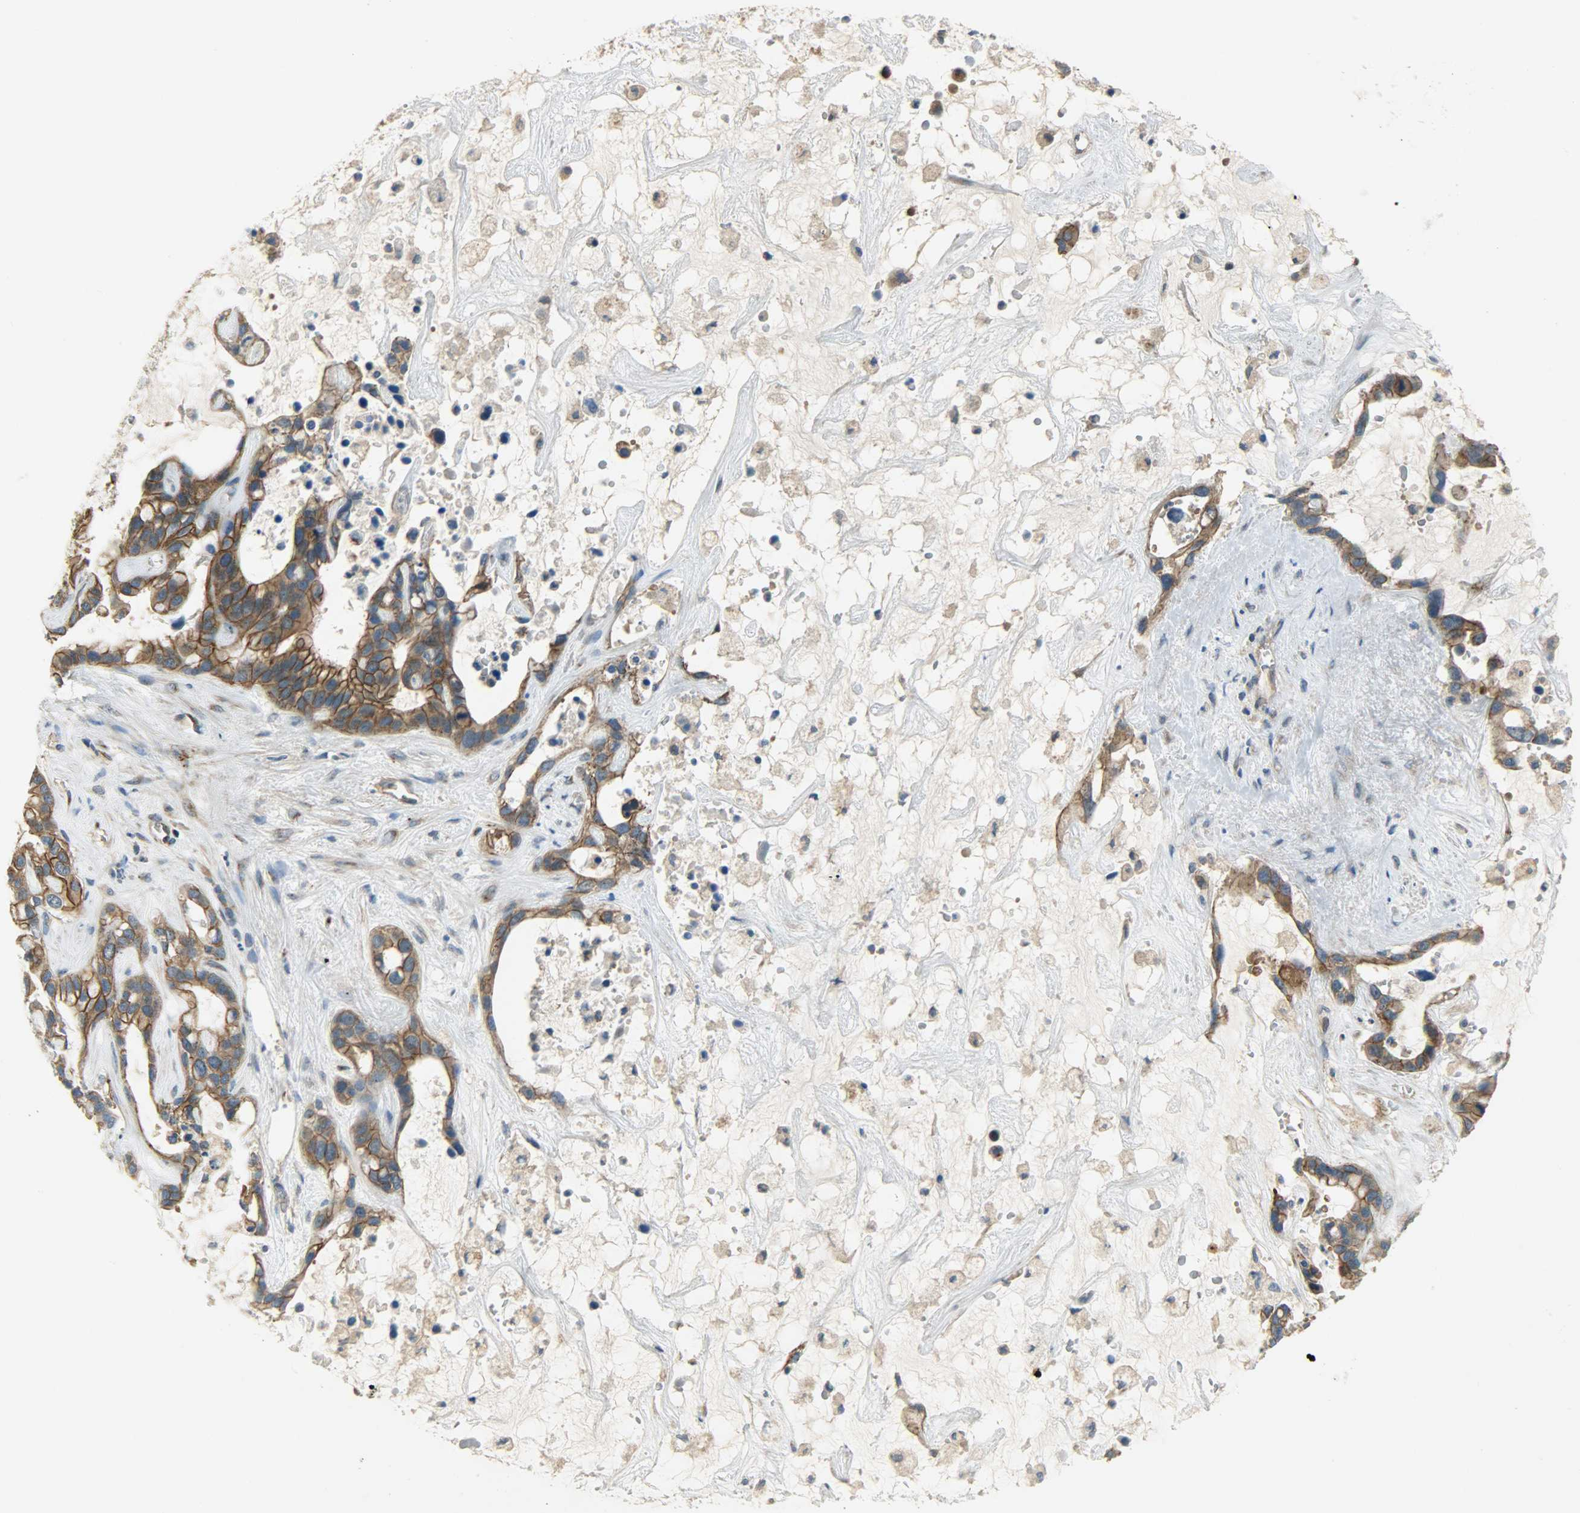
{"staining": {"intensity": "moderate", "quantity": ">75%", "location": "cytoplasmic/membranous"}, "tissue": "liver cancer", "cell_type": "Tumor cells", "image_type": "cancer", "snomed": [{"axis": "morphology", "description": "Cholangiocarcinoma"}, {"axis": "topography", "description": "Liver"}], "caption": "The micrograph demonstrates immunohistochemical staining of cholangiocarcinoma (liver). There is moderate cytoplasmic/membranous expression is present in about >75% of tumor cells. Ihc stains the protein of interest in brown and the nuclei are stained blue.", "gene": "KIAA1217", "patient": {"sex": "female", "age": 65}}